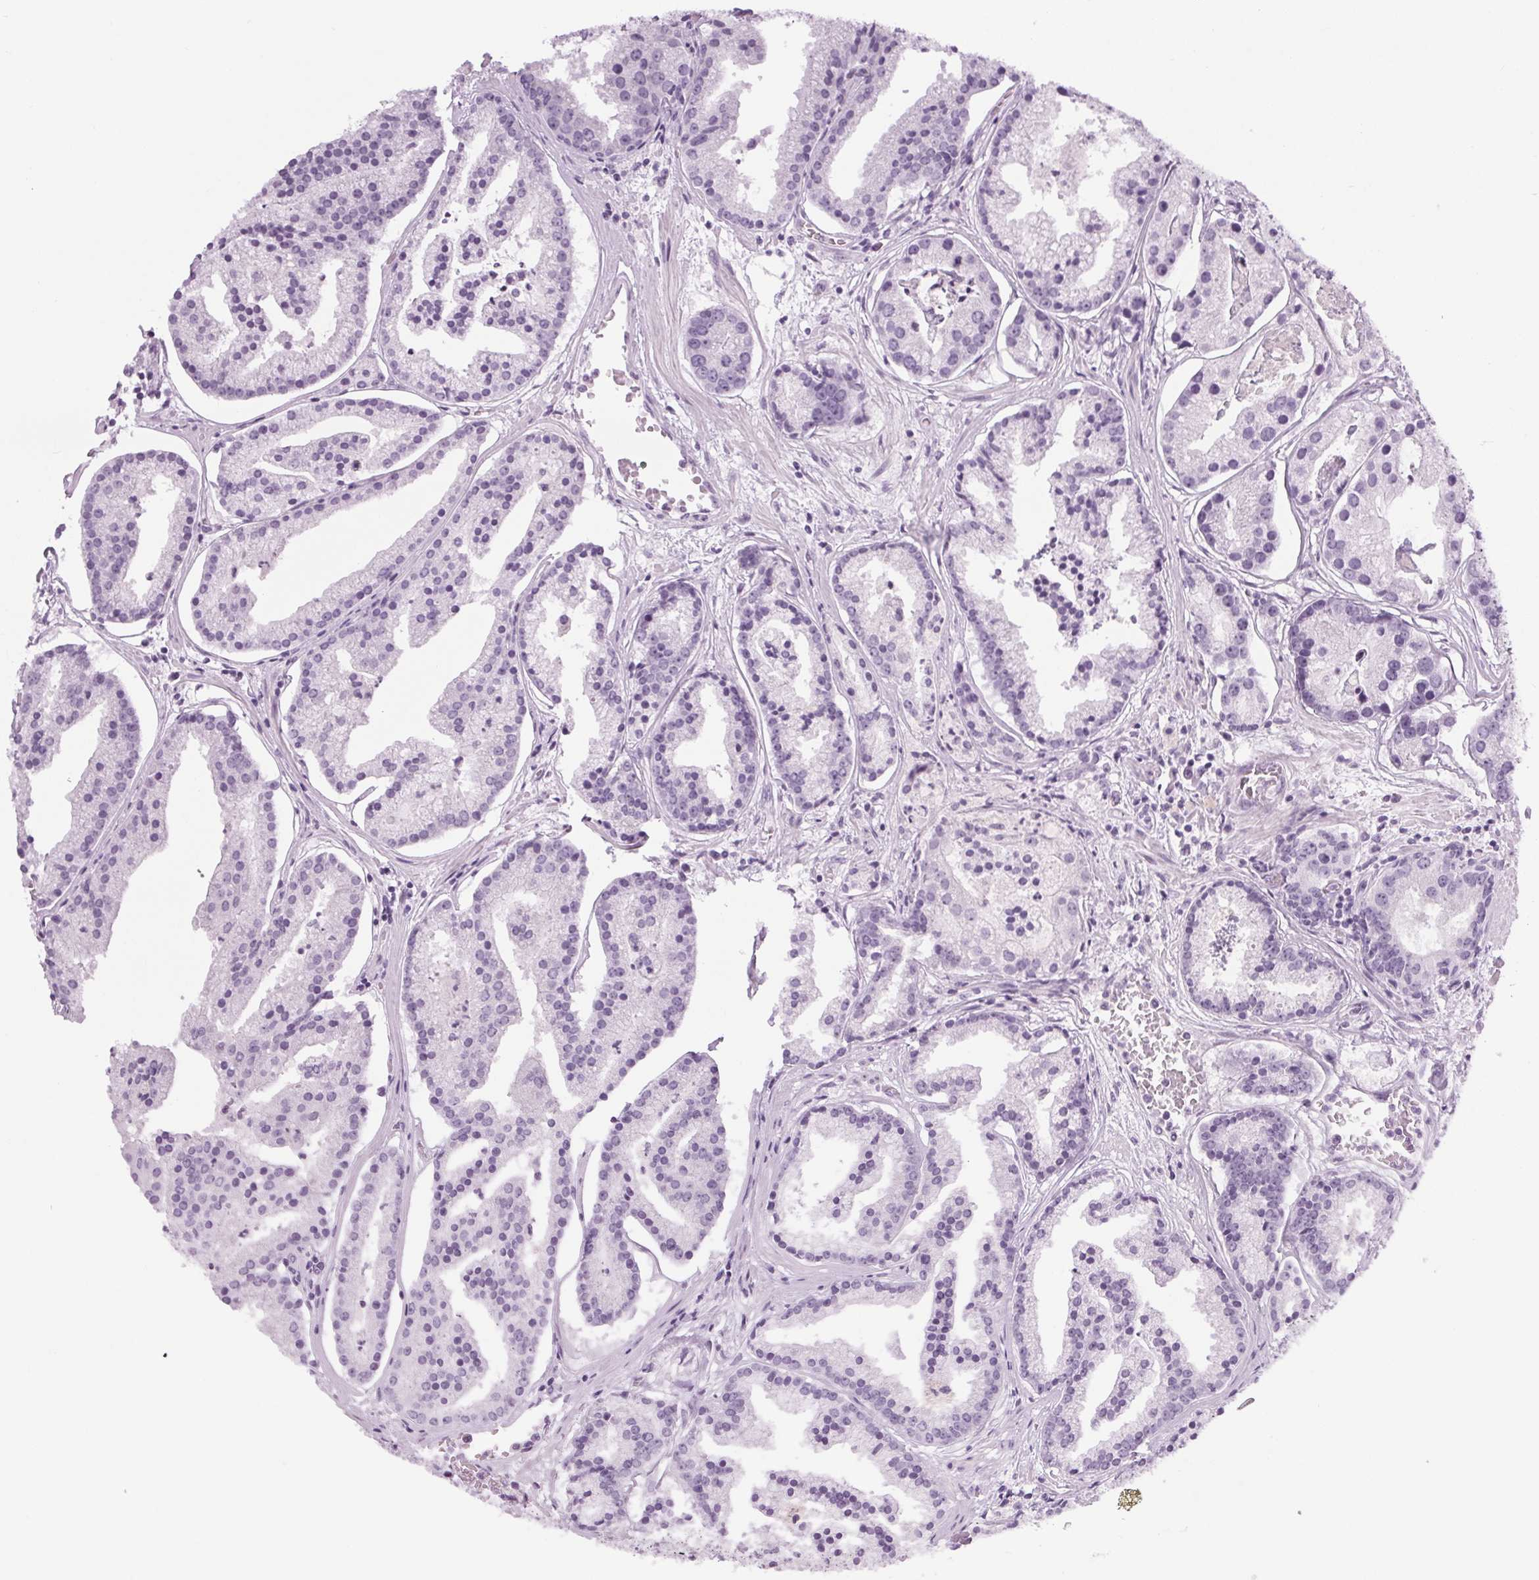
{"staining": {"intensity": "negative", "quantity": "none", "location": "none"}, "tissue": "prostate cancer", "cell_type": "Tumor cells", "image_type": "cancer", "snomed": [{"axis": "morphology", "description": "Adenocarcinoma, NOS"}, {"axis": "topography", "description": "Prostate and seminal vesicle, NOS"}, {"axis": "topography", "description": "Prostate"}], "caption": "The immunohistochemistry photomicrograph has no significant staining in tumor cells of prostate adenocarcinoma tissue.", "gene": "LRP2", "patient": {"sex": "male", "age": 44}}